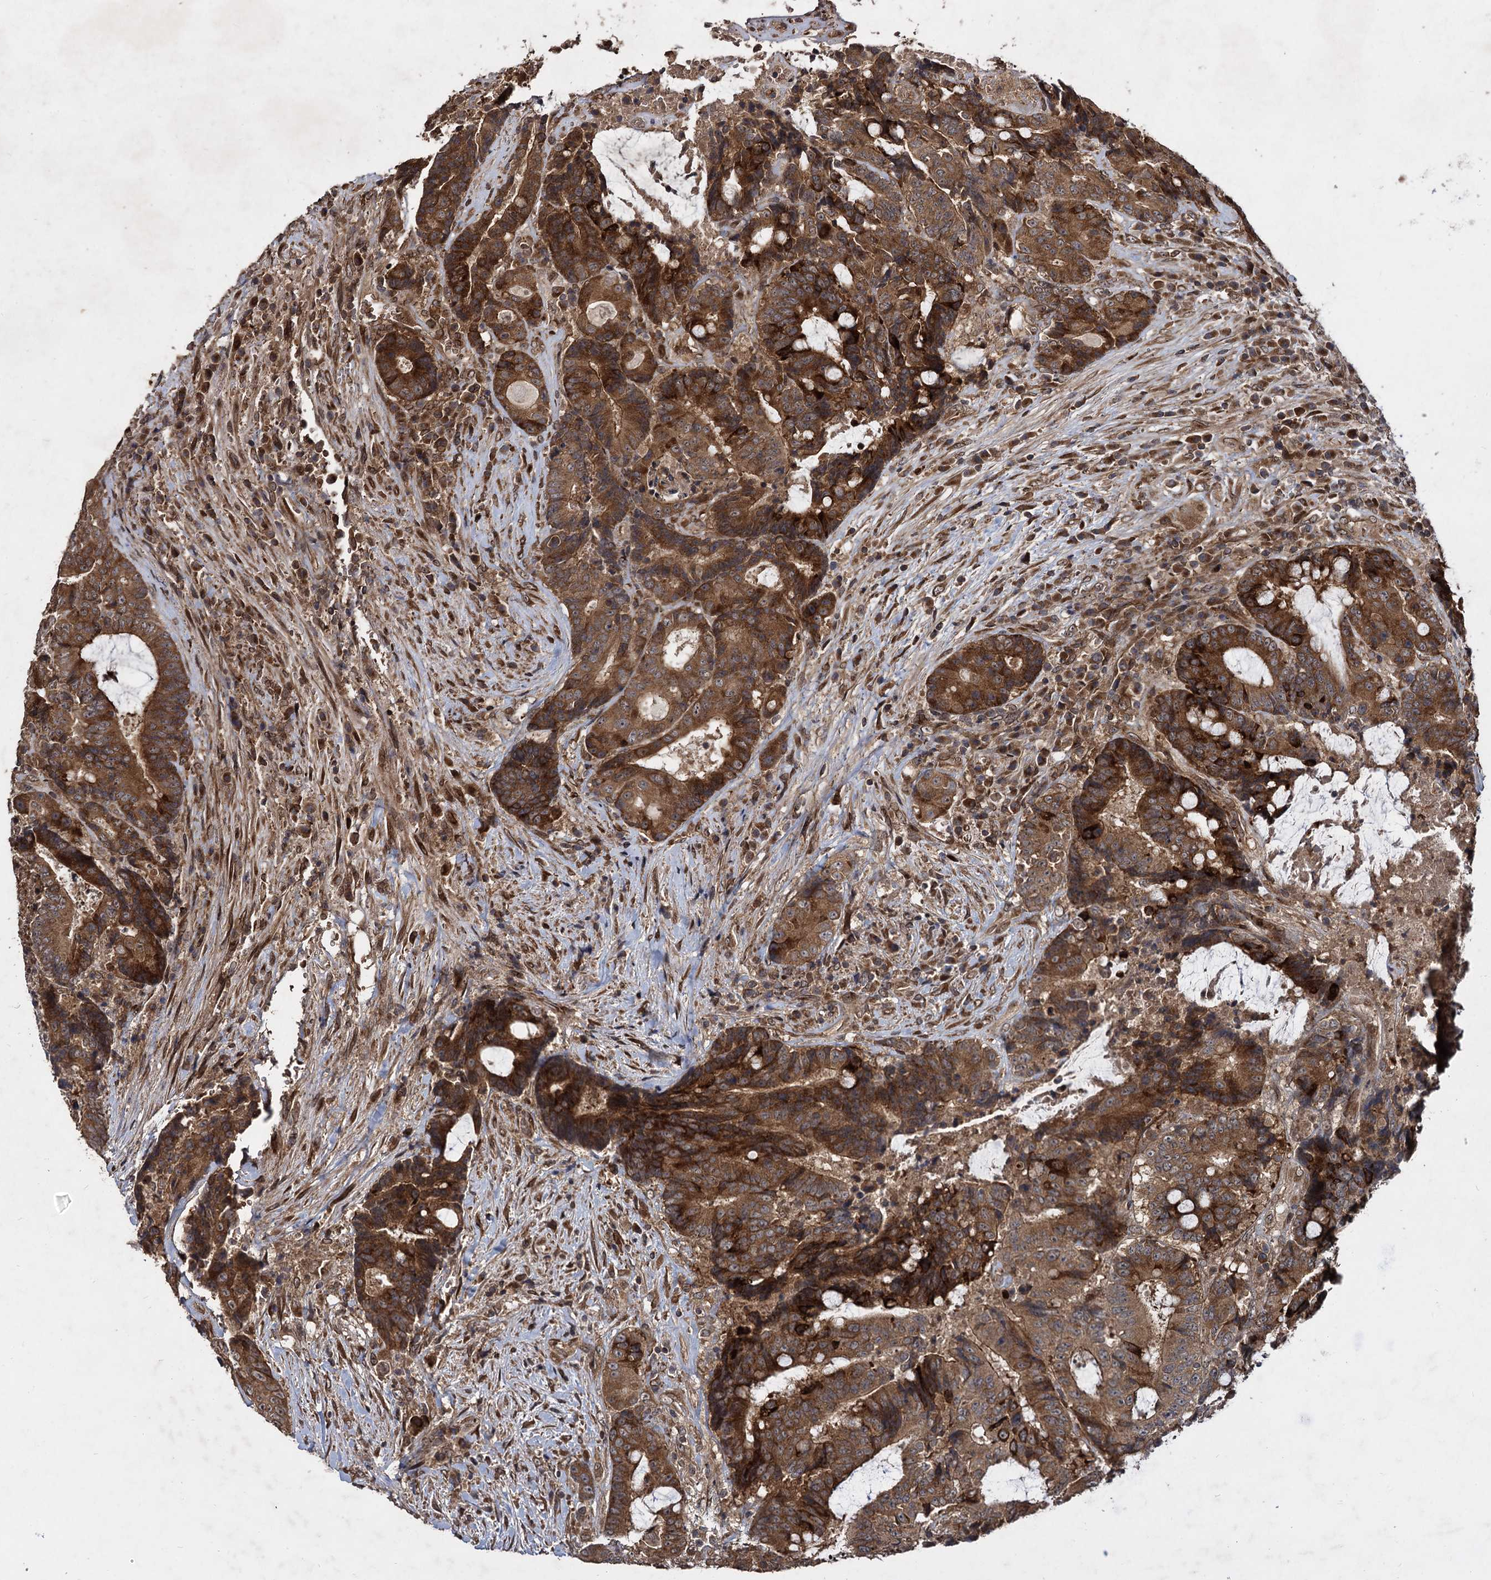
{"staining": {"intensity": "strong", "quantity": ">75%", "location": "cytoplasmic/membranous"}, "tissue": "colorectal cancer", "cell_type": "Tumor cells", "image_type": "cancer", "snomed": [{"axis": "morphology", "description": "Adenocarcinoma, NOS"}, {"axis": "topography", "description": "Rectum"}], "caption": "A brown stain shows strong cytoplasmic/membranous positivity of a protein in colorectal cancer tumor cells.", "gene": "DCP1B", "patient": {"sex": "male", "age": 69}}